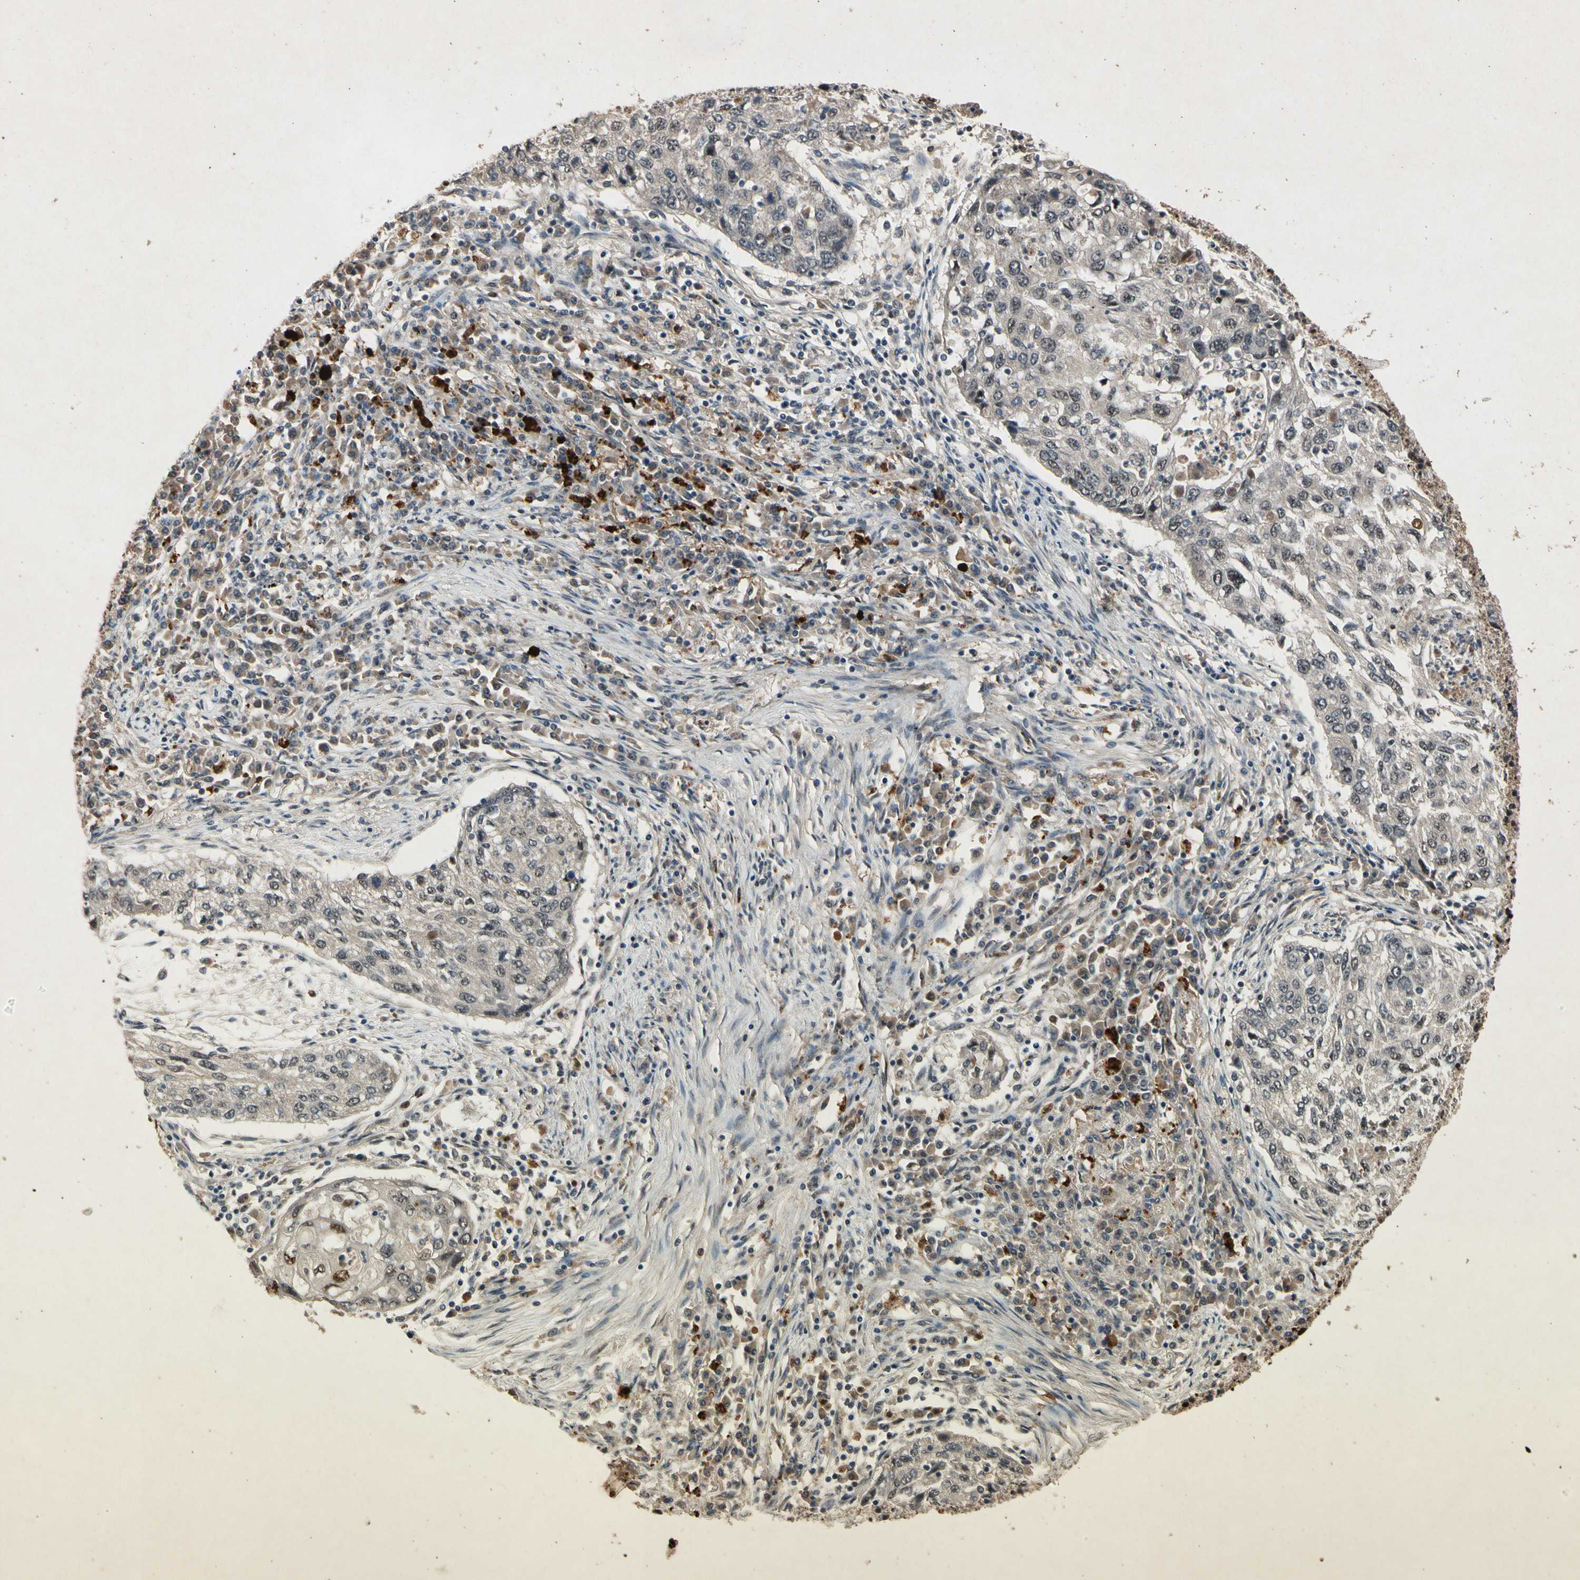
{"staining": {"intensity": "weak", "quantity": "25%-75%", "location": "nuclear"}, "tissue": "lung cancer", "cell_type": "Tumor cells", "image_type": "cancer", "snomed": [{"axis": "morphology", "description": "Squamous cell carcinoma, NOS"}, {"axis": "topography", "description": "Lung"}], "caption": "High-magnification brightfield microscopy of lung squamous cell carcinoma stained with DAB (brown) and counterstained with hematoxylin (blue). tumor cells exhibit weak nuclear staining is identified in about25%-75% of cells.", "gene": "PML", "patient": {"sex": "female", "age": 63}}